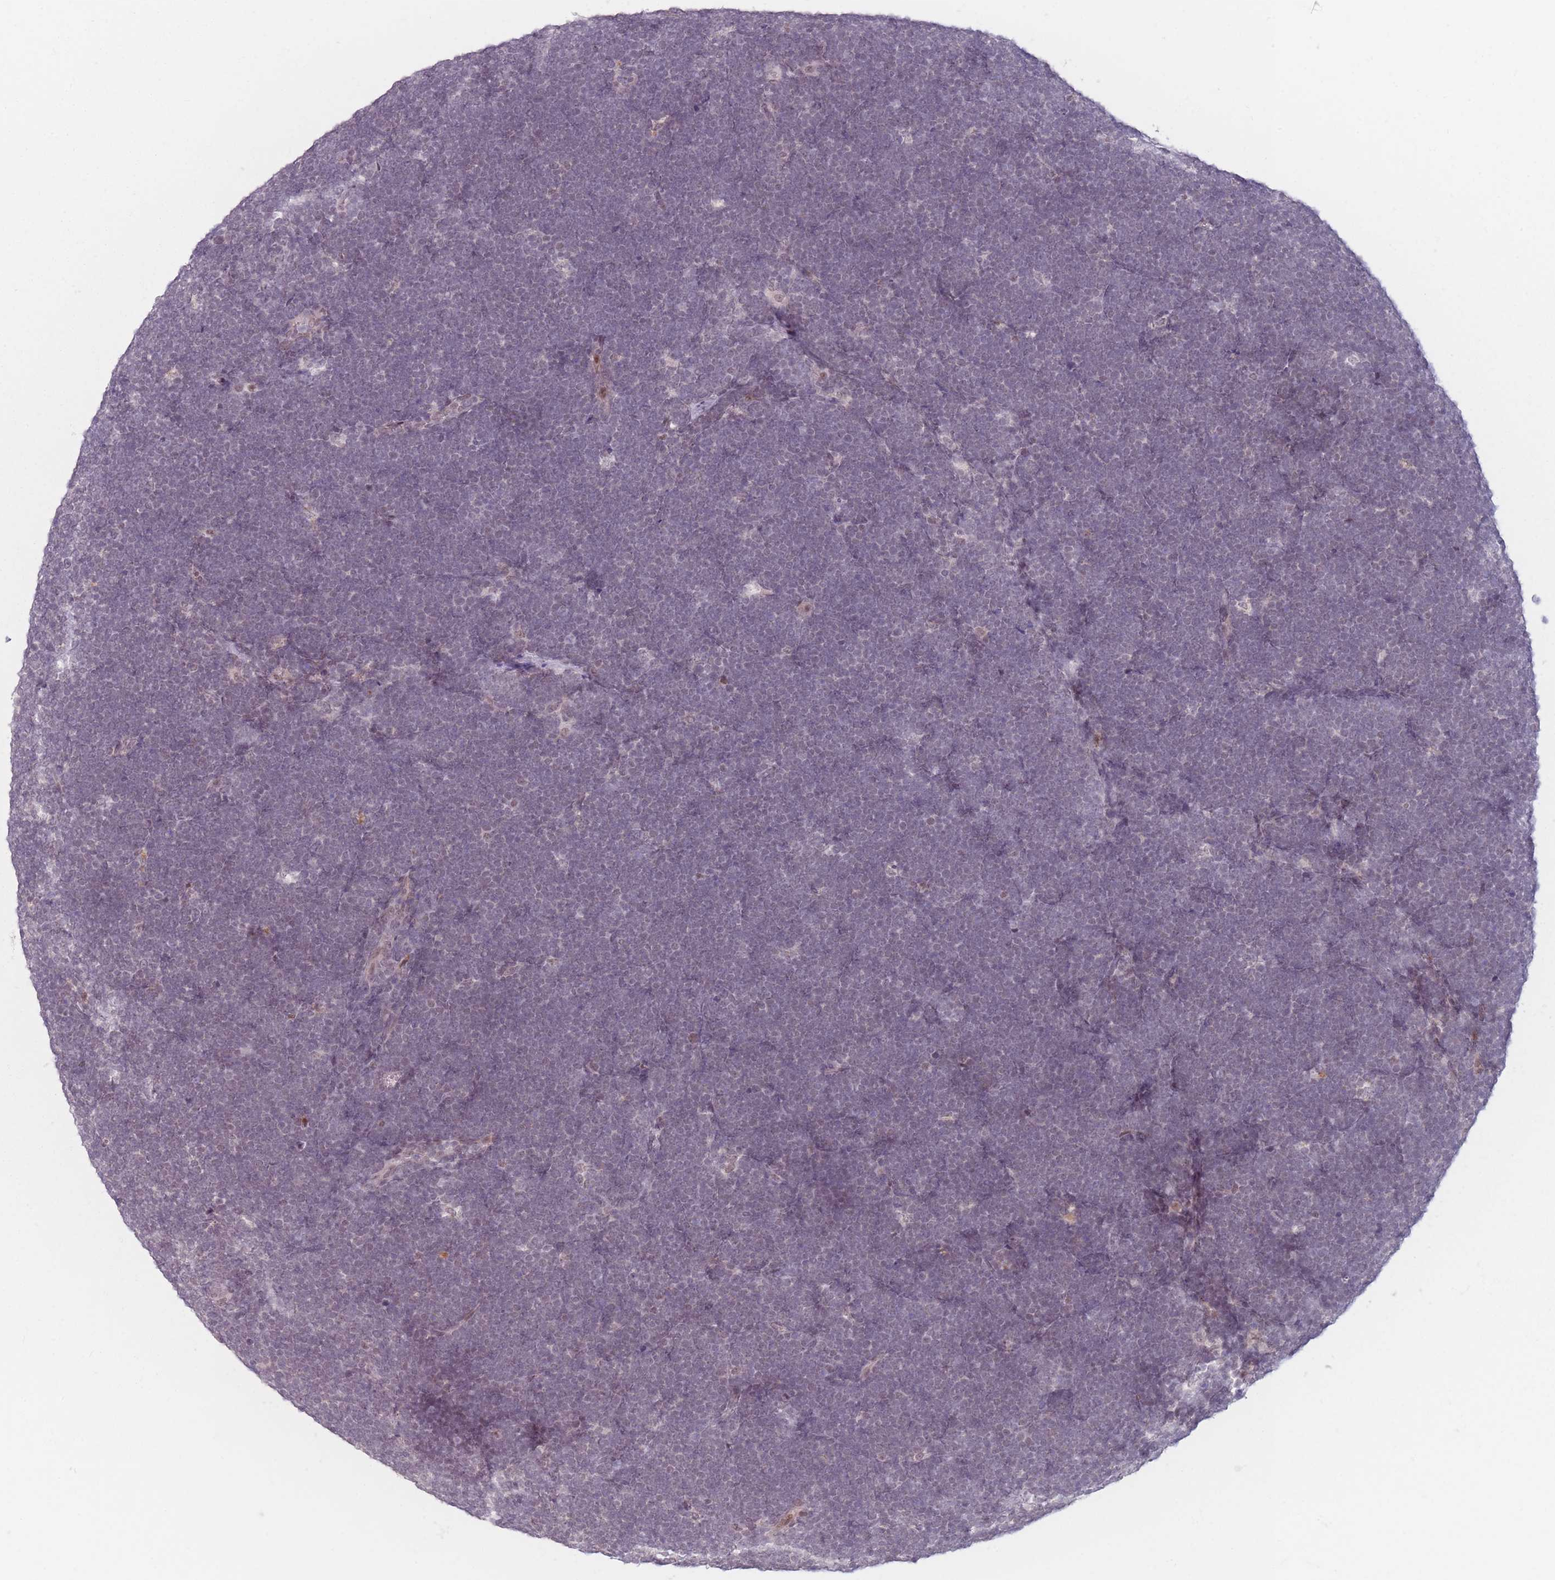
{"staining": {"intensity": "weak", "quantity": "<25%", "location": "nuclear"}, "tissue": "lymphoma", "cell_type": "Tumor cells", "image_type": "cancer", "snomed": [{"axis": "morphology", "description": "Malignant lymphoma, non-Hodgkin's type, High grade"}, {"axis": "topography", "description": "Lymph node"}], "caption": "IHC photomicrograph of lymphoma stained for a protein (brown), which shows no positivity in tumor cells.", "gene": "OR10C1", "patient": {"sex": "male", "age": 13}}